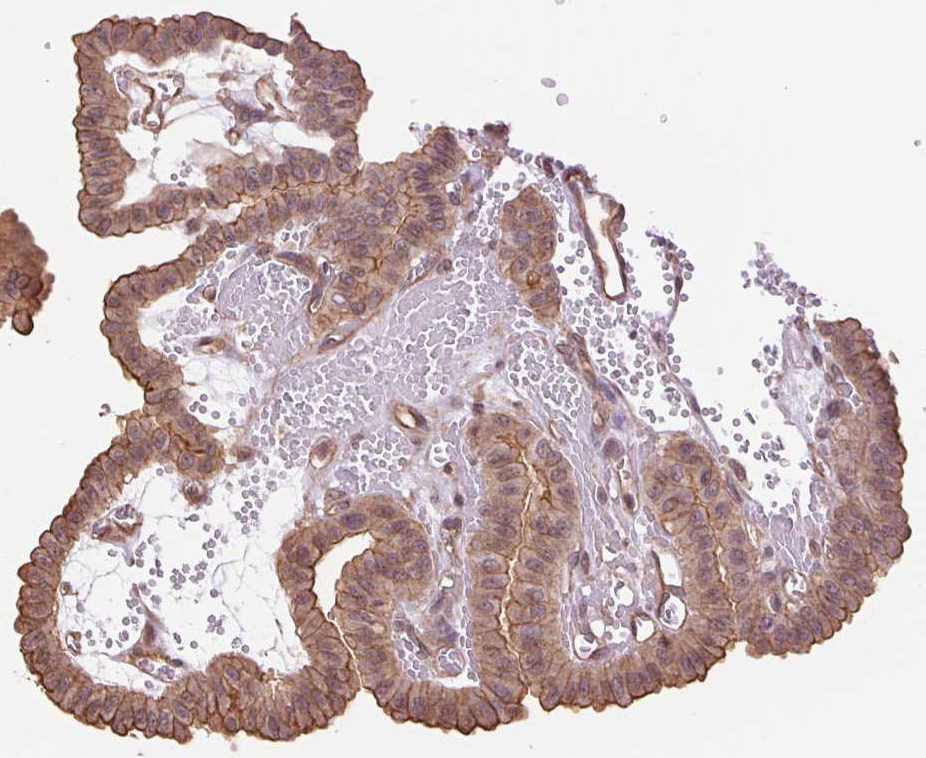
{"staining": {"intensity": "moderate", "quantity": ">75%", "location": "cytoplasmic/membranous"}, "tissue": "thyroid cancer", "cell_type": "Tumor cells", "image_type": "cancer", "snomed": [{"axis": "morphology", "description": "Papillary adenocarcinoma, NOS"}, {"axis": "topography", "description": "Thyroid gland"}], "caption": "Thyroid cancer tissue reveals moderate cytoplasmic/membranous expression in approximately >75% of tumor cells, visualized by immunohistochemistry.", "gene": "PALM", "patient": {"sex": "male", "age": 87}}